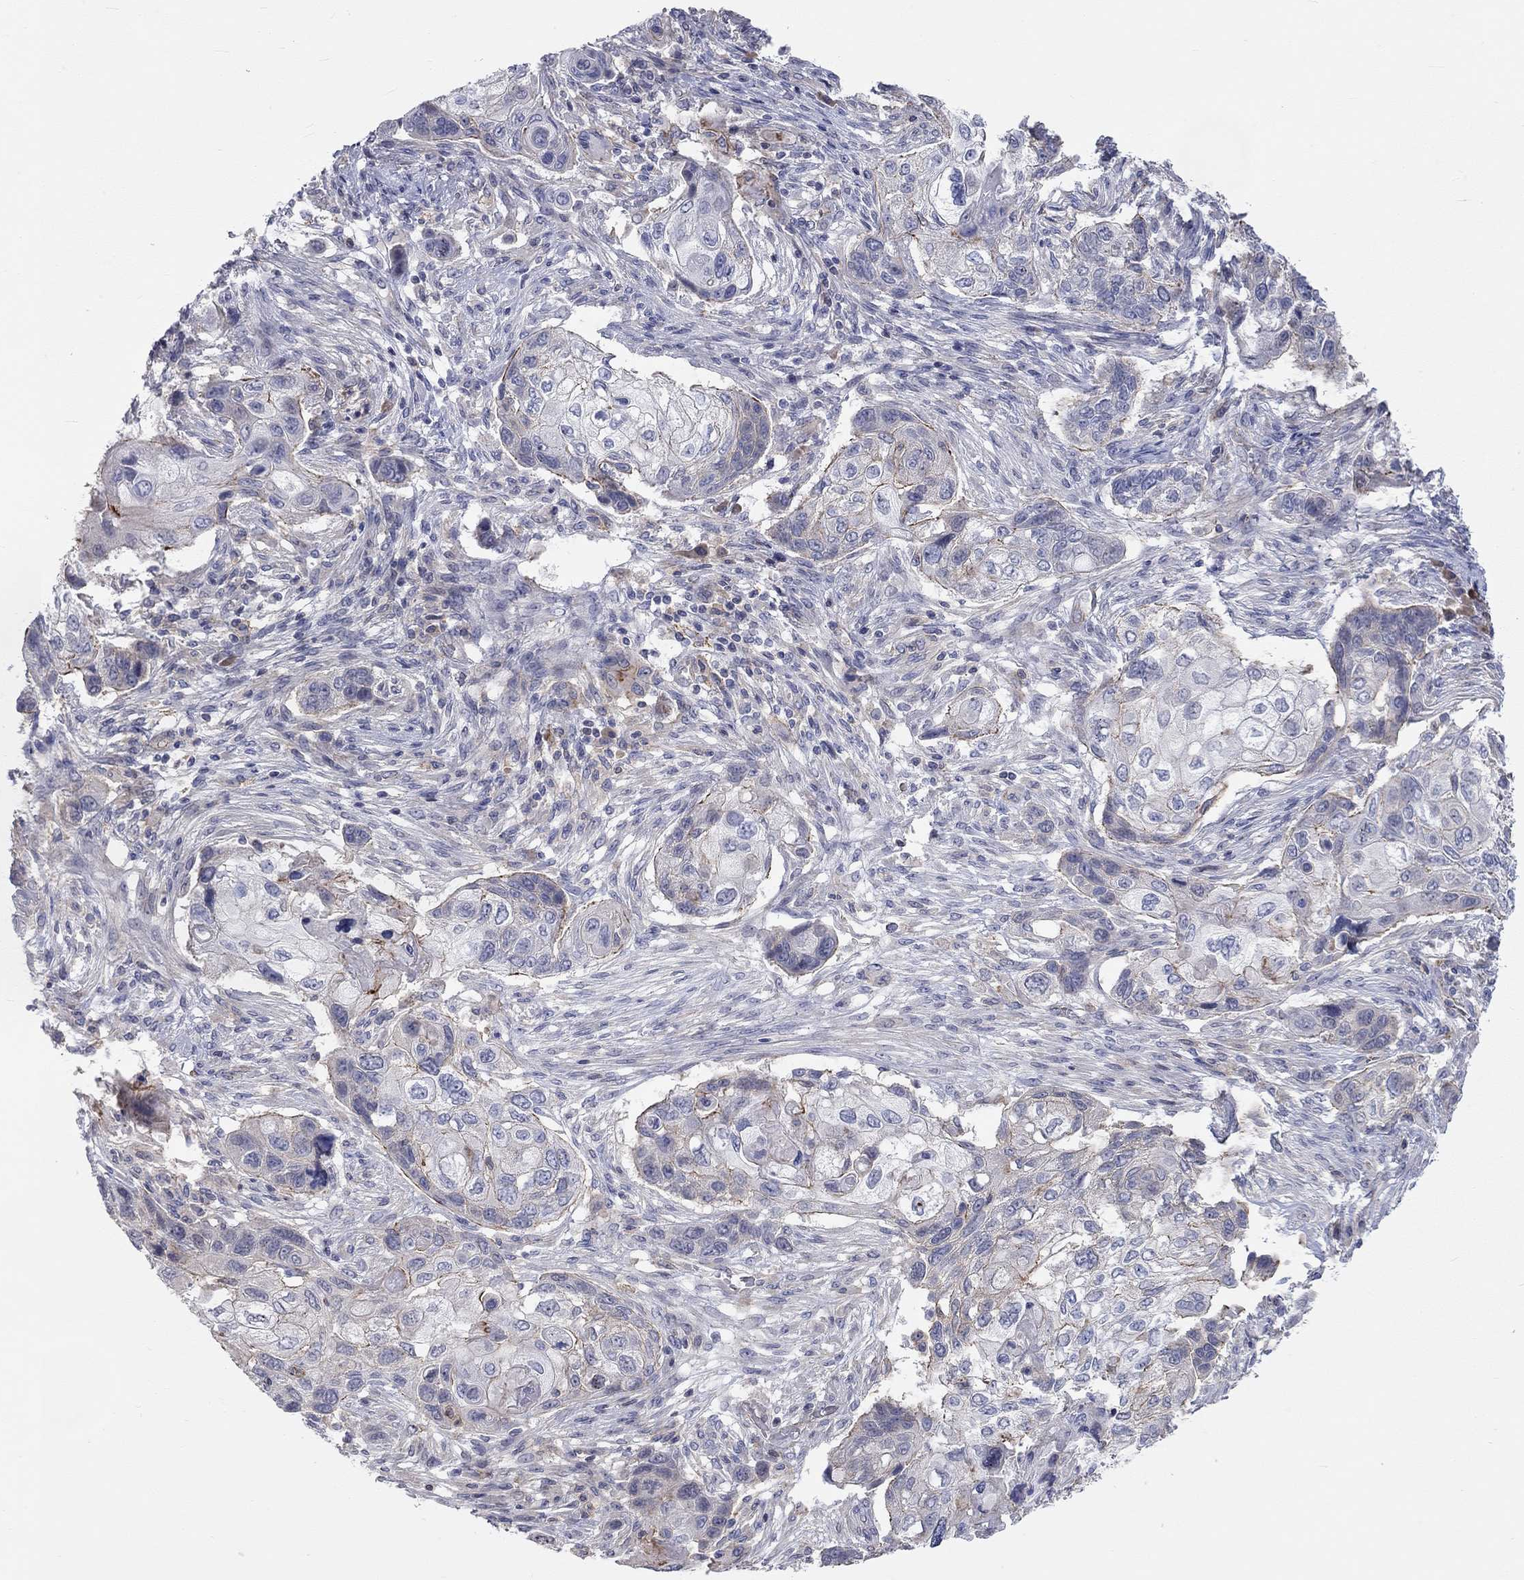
{"staining": {"intensity": "strong", "quantity": "<25%", "location": "cytoplasmic/membranous"}, "tissue": "lung cancer", "cell_type": "Tumor cells", "image_type": "cancer", "snomed": [{"axis": "morphology", "description": "Normal tissue, NOS"}, {"axis": "morphology", "description": "Squamous cell carcinoma, NOS"}, {"axis": "topography", "description": "Bronchus"}, {"axis": "topography", "description": "Lung"}], "caption": "Squamous cell carcinoma (lung) stained with DAB (3,3'-diaminobenzidine) immunohistochemistry (IHC) shows medium levels of strong cytoplasmic/membranous expression in about <25% of tumor cells.", "gene": "PCDHGA10", "patient": {"sex": "male", "age": 69}}